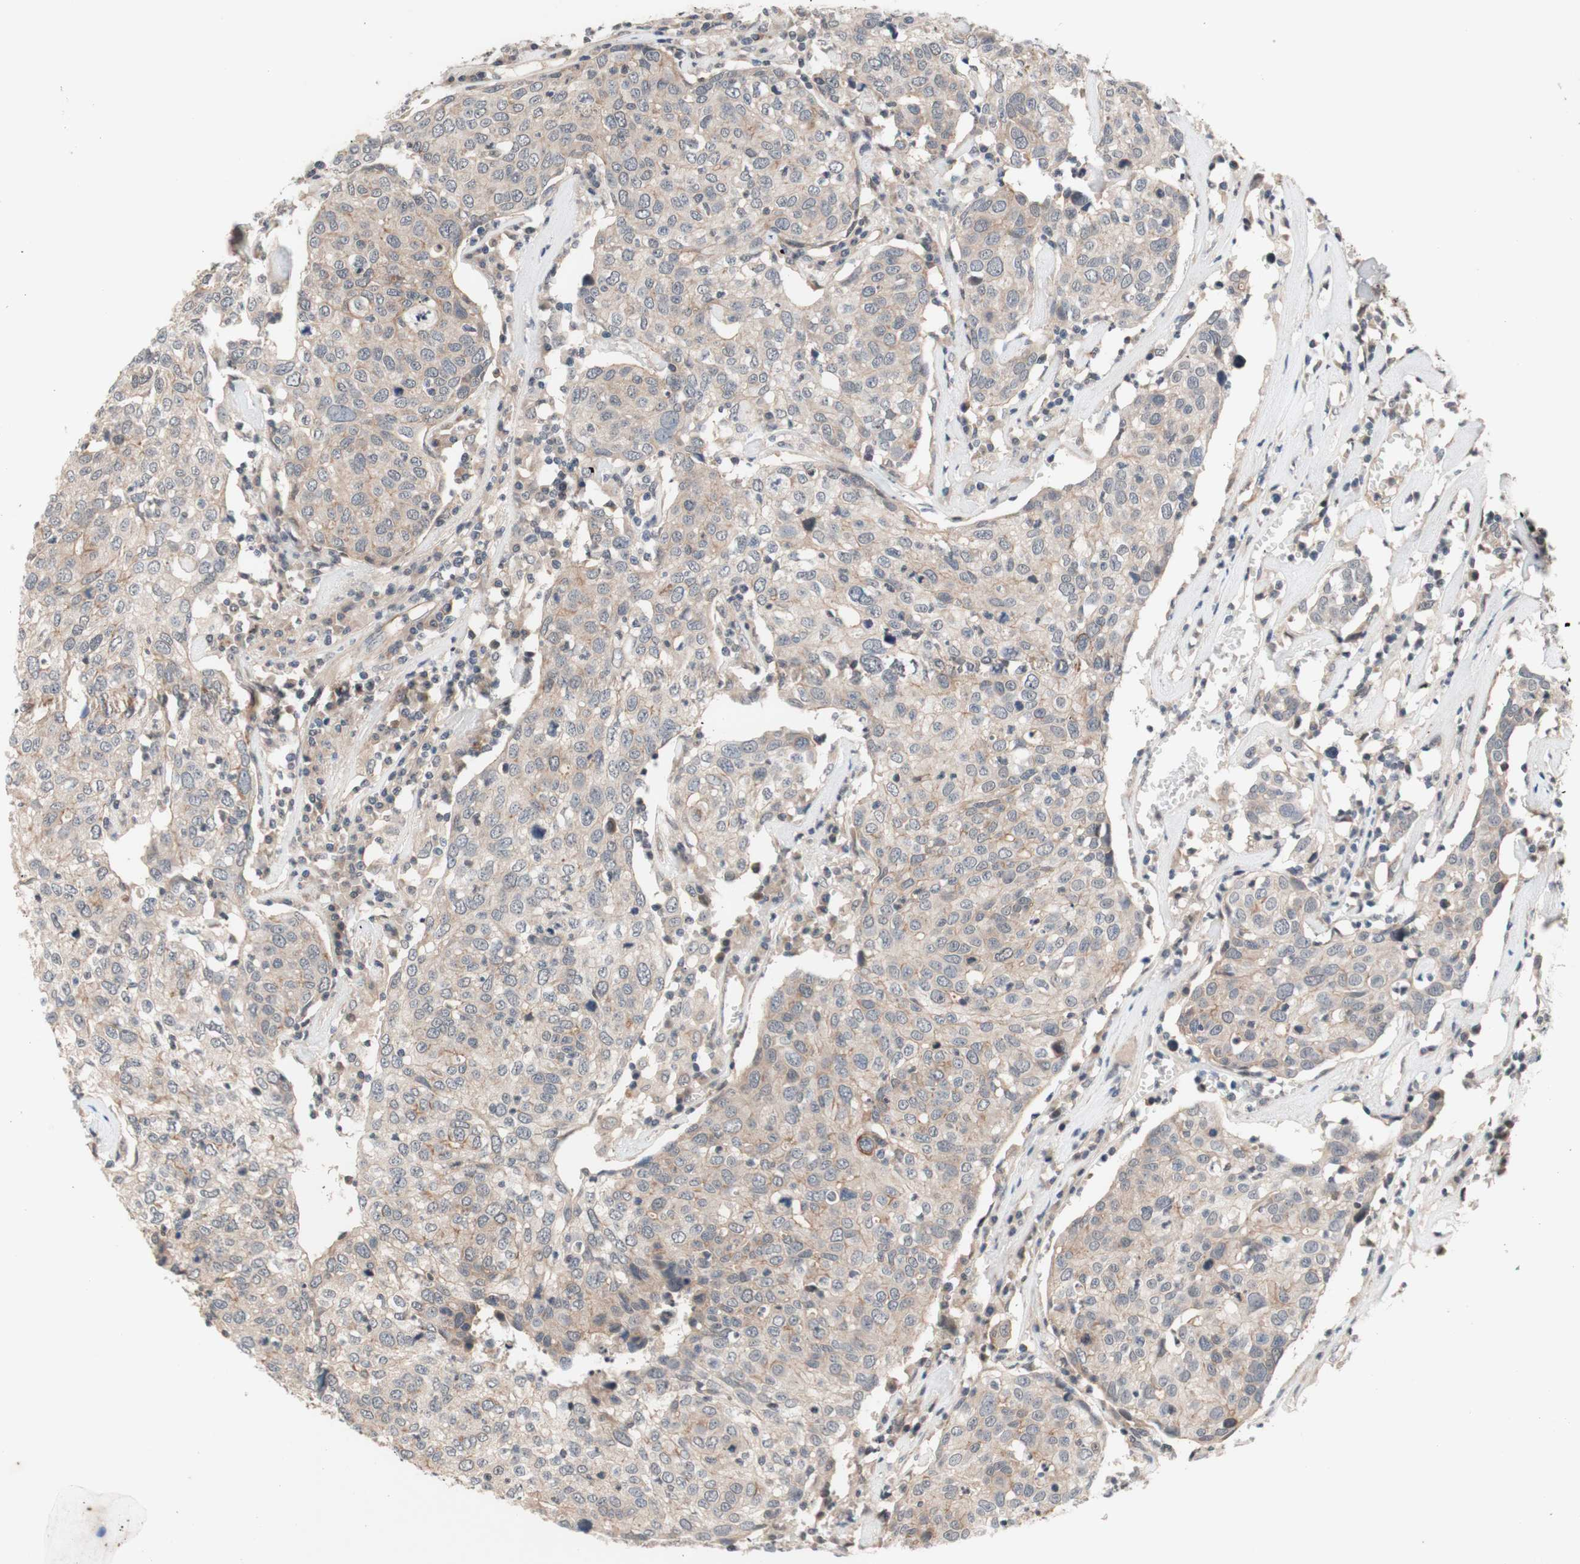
{"staining": {"intensity": "weak", "quantity": ">75%", "location": "cytoplasmic/membranous"}, "tissue": "head and neck cancer", "cell_type": "Tumor cells", "image_type": "cancer", "snomed": [{"axis": "morphology", "description": "Adenocarcinoma, NOS"}, {"axis": "topography", "description": "Salivary gland"}, {"axis": "topography", "description": "Head-Neck"}], "caption": "The image exhibits a brown stain indicating the presence of a protein in the cytoplasmic/membranous of tumor cells in head and neck cancer (adenocarcinoma).", "gene": "CD55", "patient": {"sex": "female", "age": 65}}